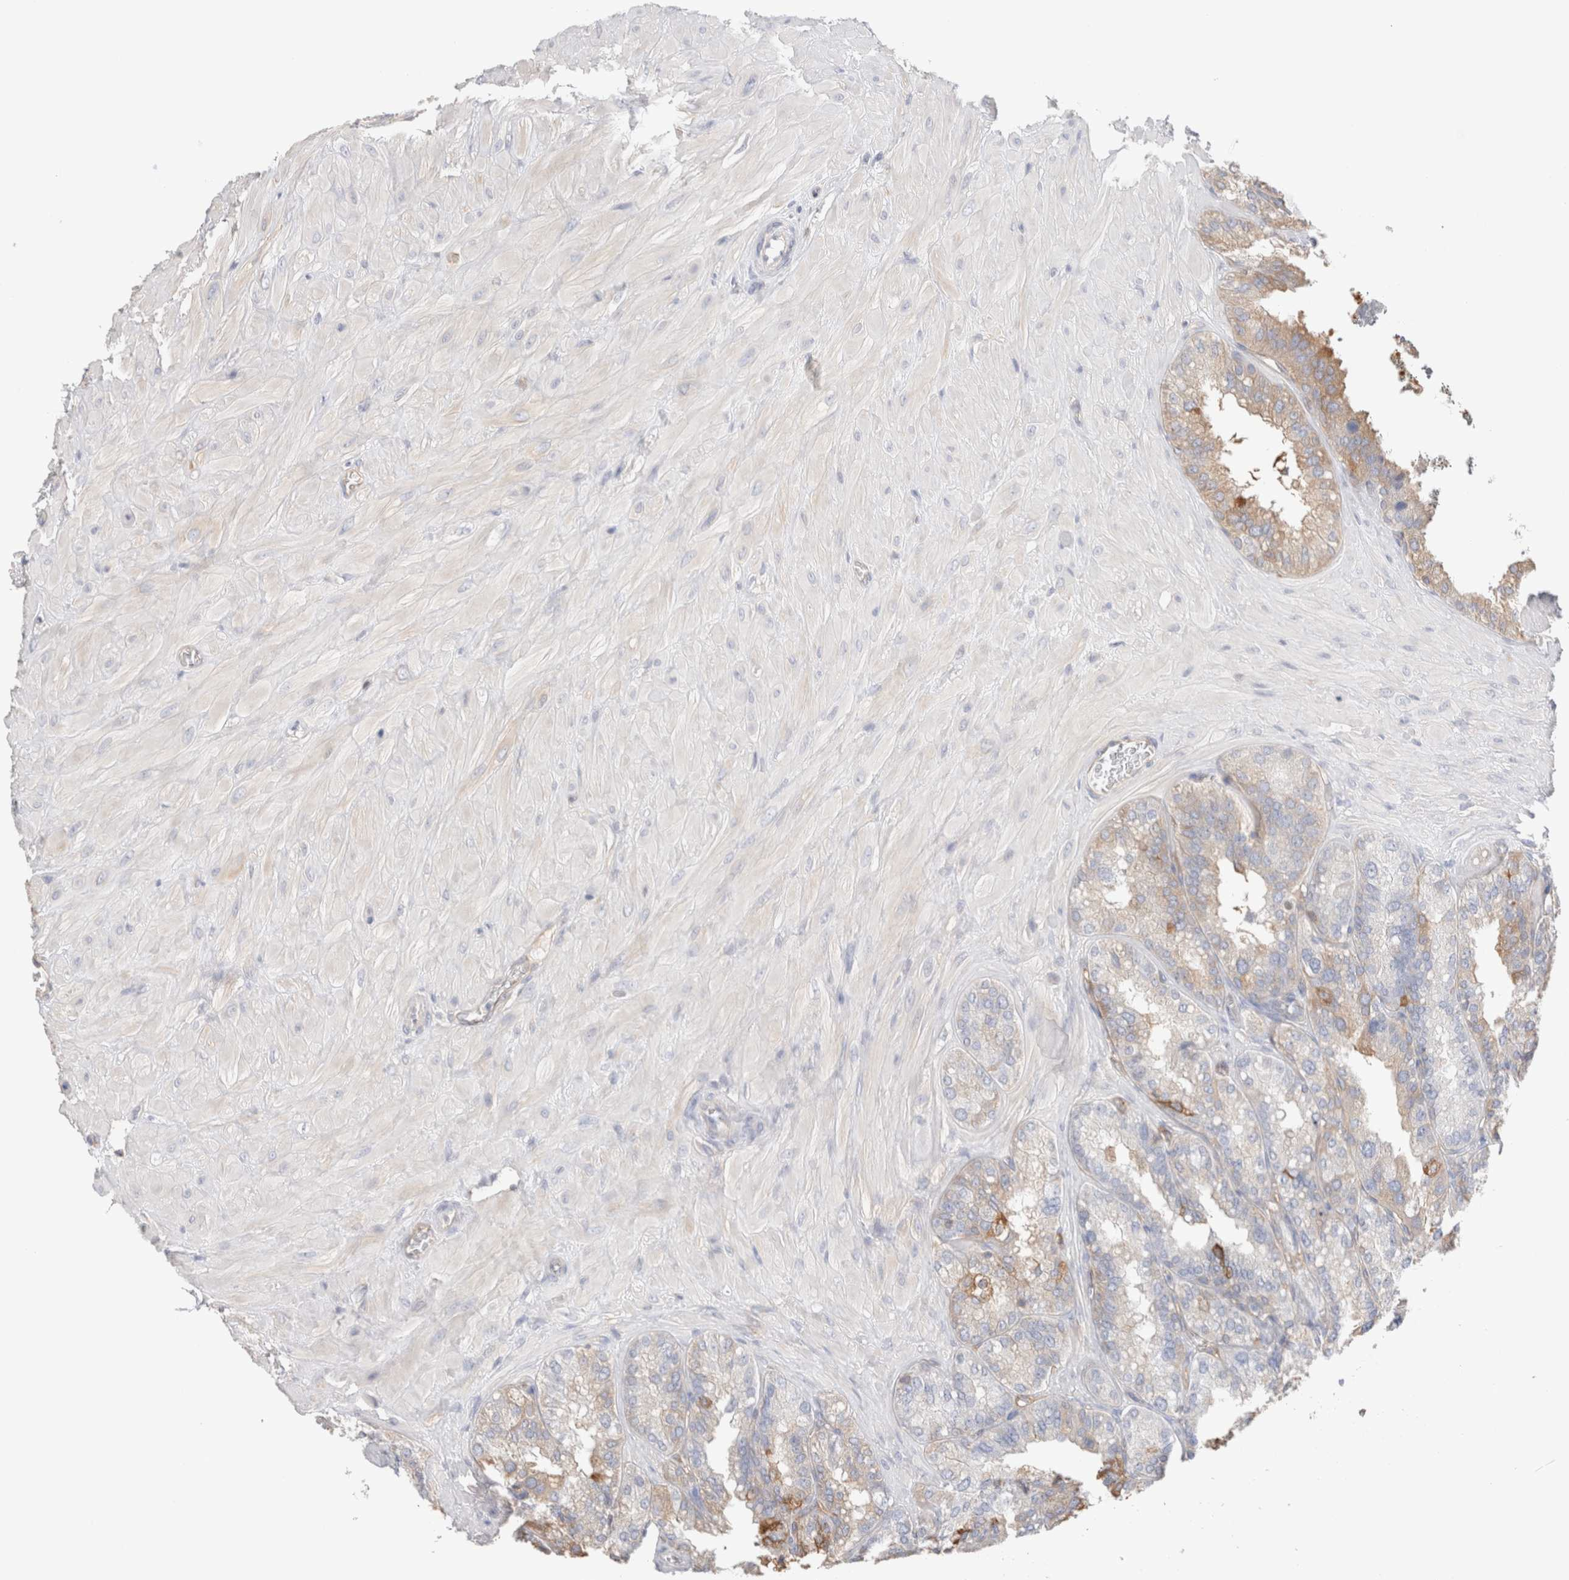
{"staining": {"intensity": "moderate", "quantity": "25%-75%", "location": "cytoplasmic/membranous"}, "tissue": "seminal vesicle", "cell_type": "Glandular cells", "image_type": "normal", "snomed": [{"axis": "morphology", "description": "Normal tissue, NOS"}, {"axis": "topography", "description": "Prostate"}, {"axis": "topography", "description": "Seminal veicle"}], "caption": "This micrograph shows IHC staining of benign seminal vesicle, with medium moderate cytoplasmic/membranous staining in about 25%-75% of glandular cells.", "gene": "CAPN2", "patient": {"sex": "male", "age": 51}}